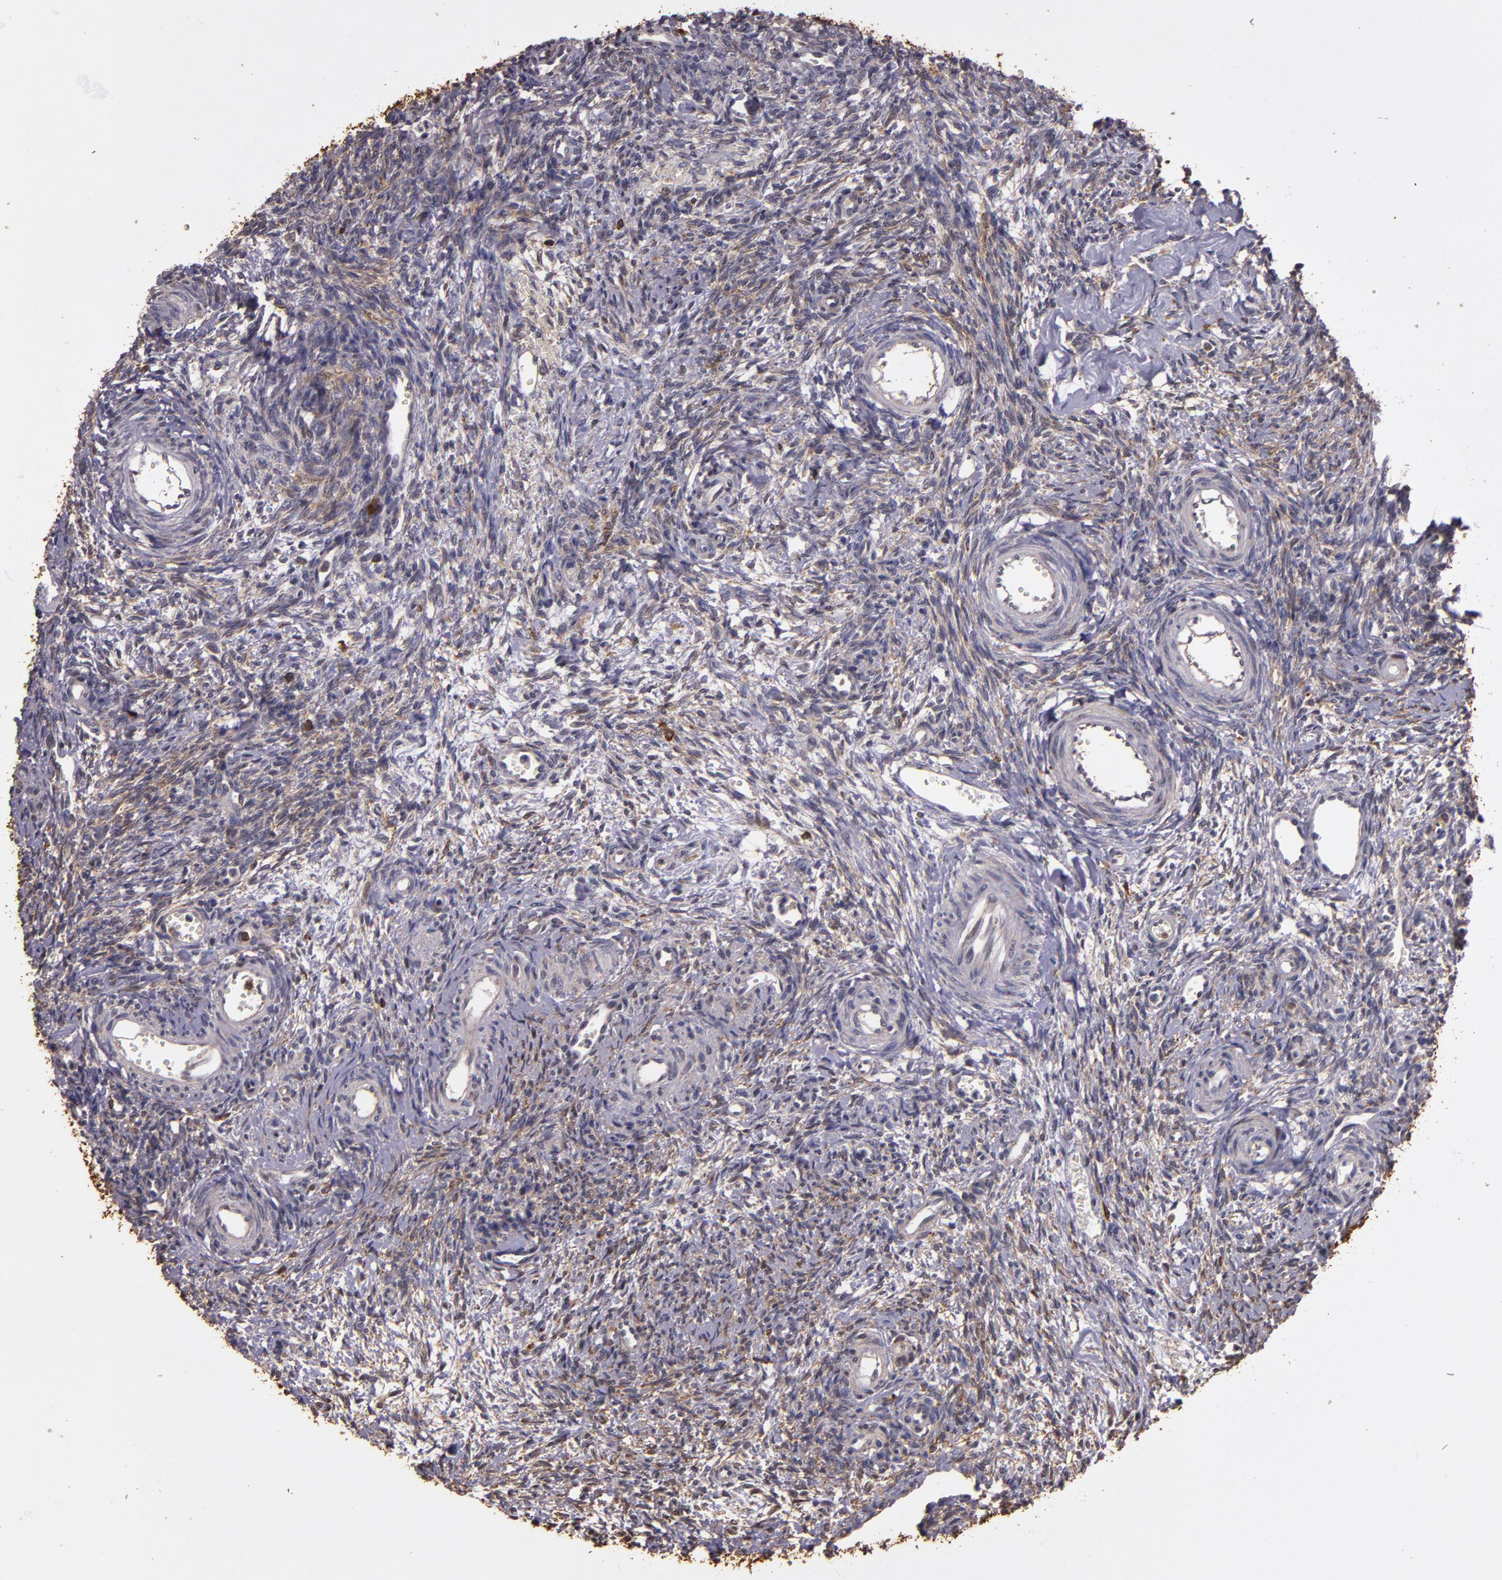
{"staining": {"intensity": "strong", "quantity": ">75%", "location": "cytoplasmic/membranous"}, "tissue": "ovary", "cell_type": "Follicle cells", "image_type": "normal", "snomed": [{"axis": "morphology", "description": "Normal tissue, NOS"}, {"axis": "topography", "description": "Ovary"}], "caption": "A high amount of strong cytoplasmic/membranous staining is present in approximately >75% of follicle cells in benign ovary.", "gene": "SLC9A3R1", "patient": {"sex": "female", "age": 39}}